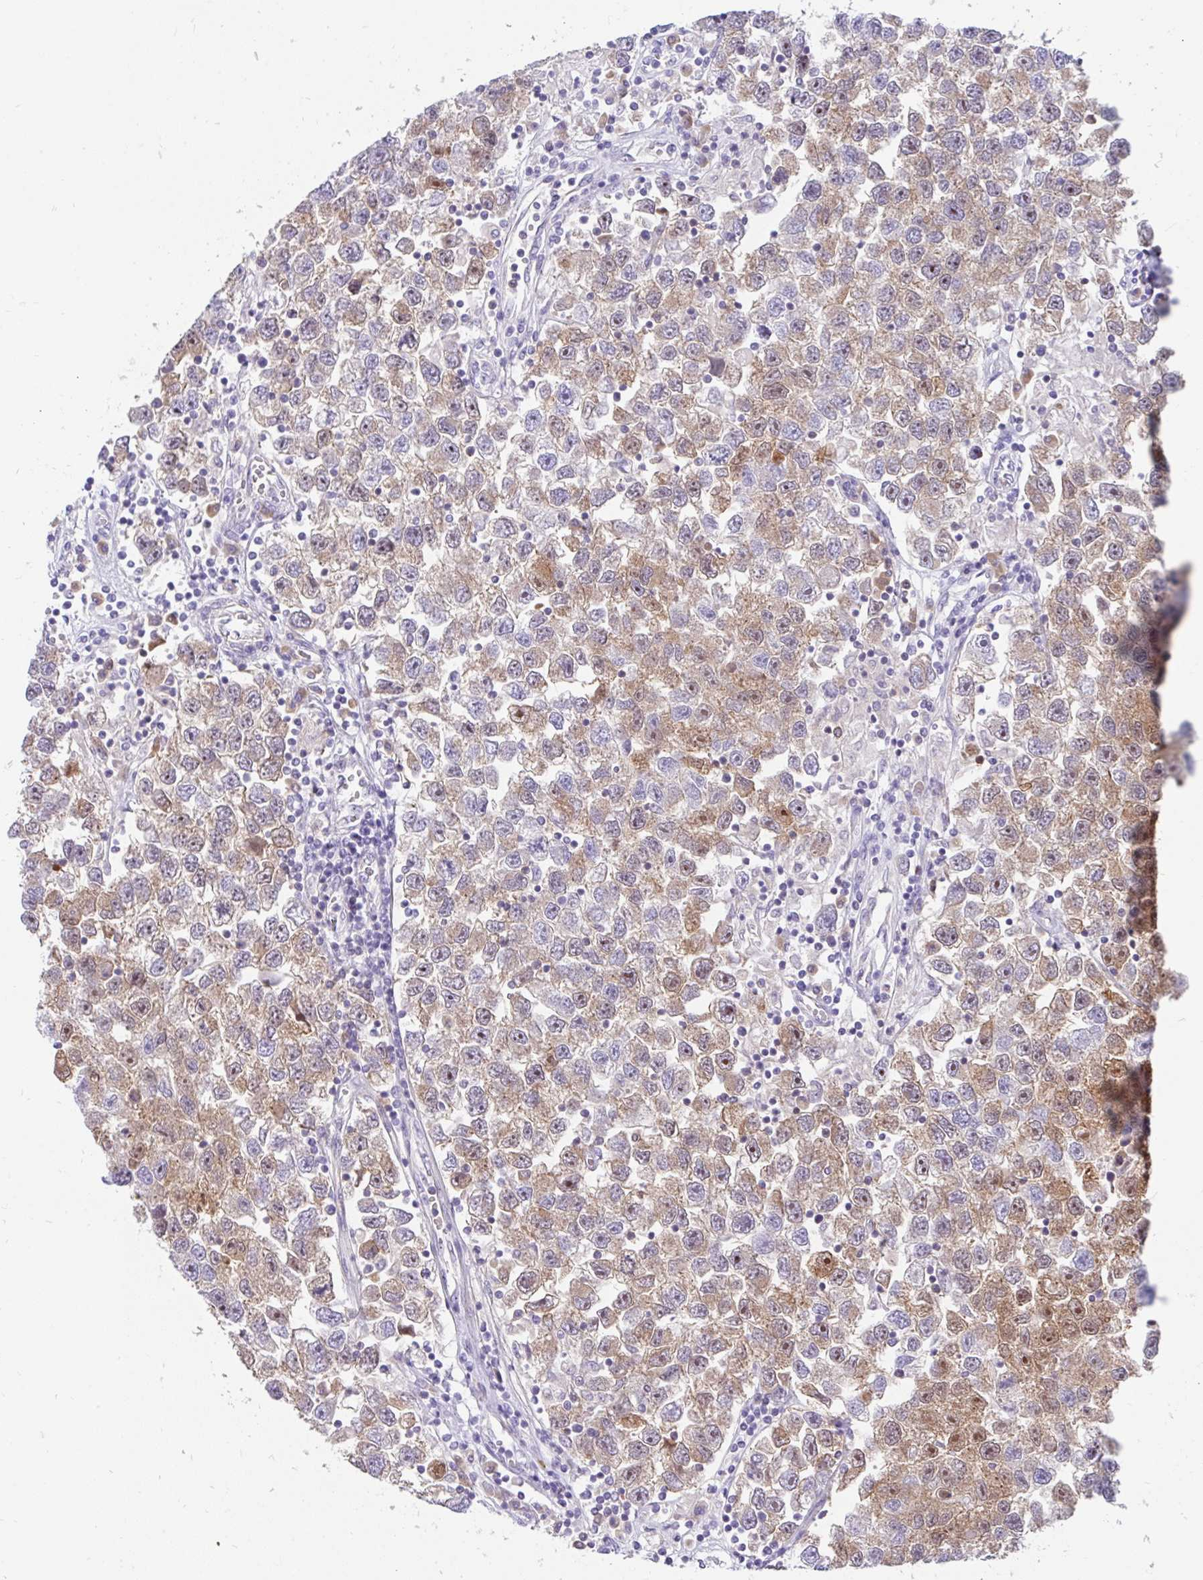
{"staining": {"intensity": "moderate", "quantity": ">75%", "location": "cytoplasmic/membranous"}, "tissue": "testis cancer", "cell_type": "Tumor cells", "image_type": "cancer", "snomed": [{"axis": "morphology", "description": "Seminoma, NOS"}, {"axis": "topography", "description": "Testis"}], "caption": "Brown immunohistochemical staining in human testis cancer exhibits moderate cytoplasmic/membranous staining in approximately >75% of tumor cells.", "gene": "LRRC26", "patient": {"sex": "male", "age": 26}}